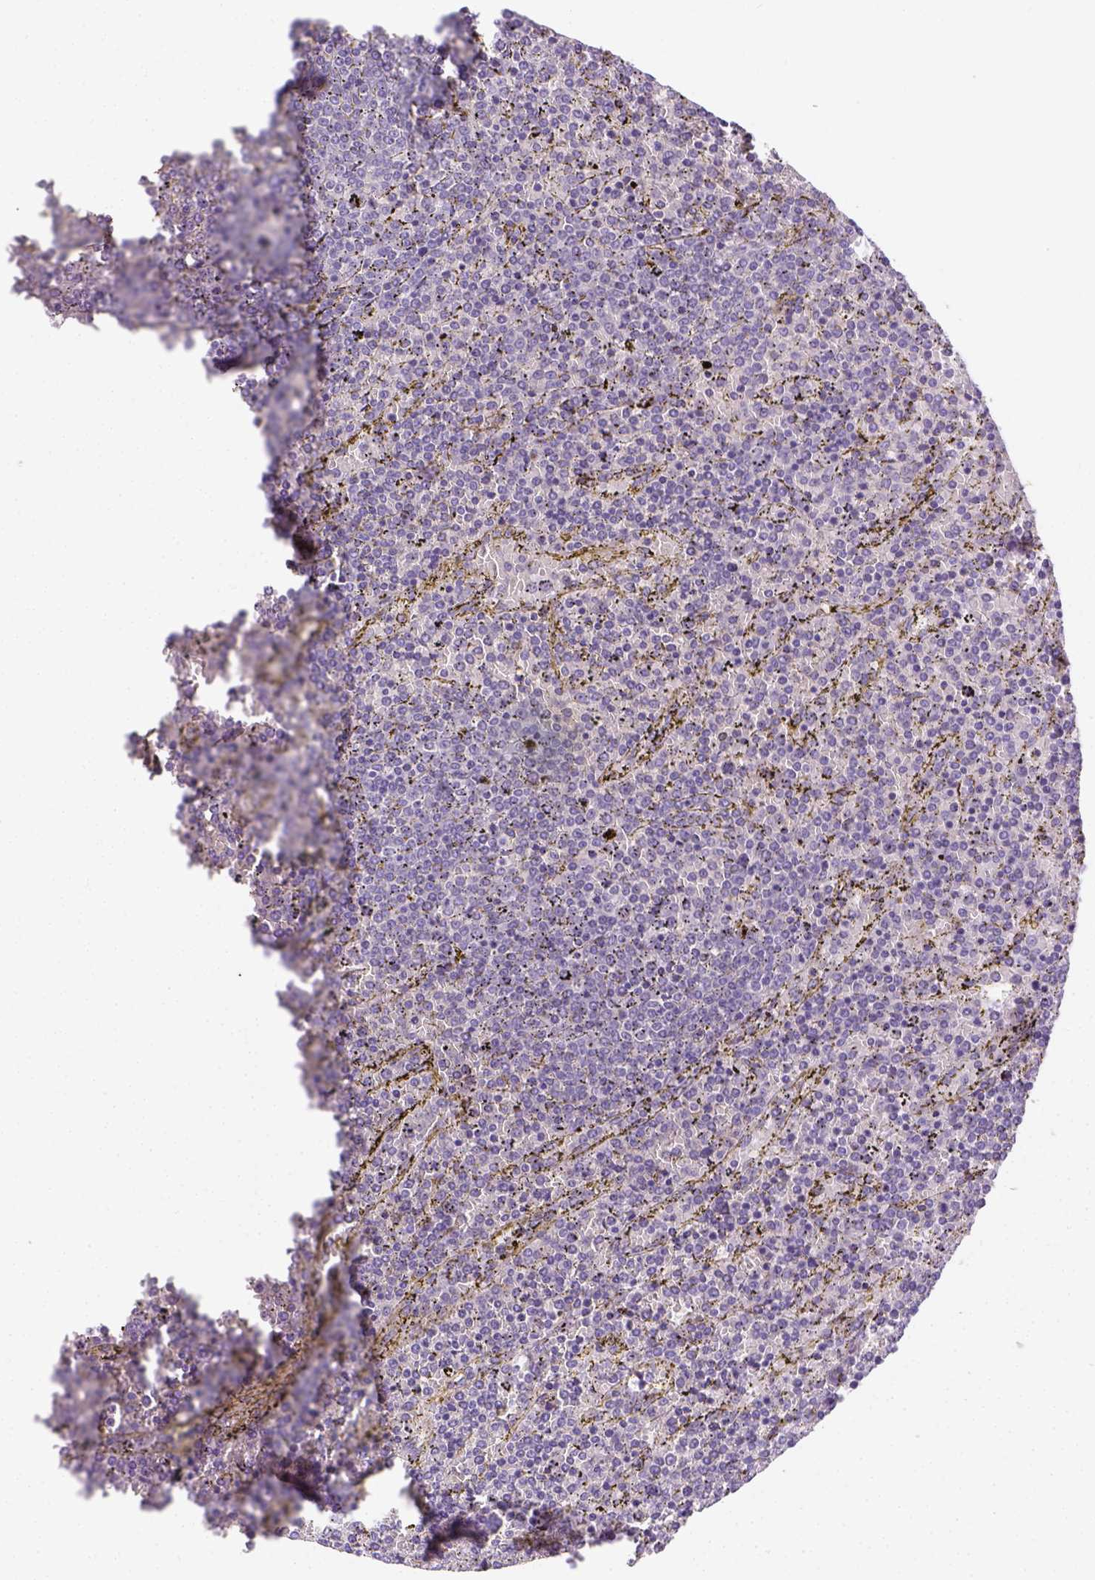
{"staining": {"intensity": "negative", "quantity": "none", "location": "none"}, "tissue": "lymphoma", "cell_type": "Tumor cells", "image_type": "cancer", "snomed": [{"axis": "morphology", "description": "Malignant lymphoma, non-Hodgkin's type, Low grade"}, {"axis": "topography", "description": "Spleen"}], "caption": "This is a photomicrograph of immunohistochemistry (IHC) staining of malignant lymphoma, non-Hodgkin's type (low-grade), which shows no expression in tumor cells.", "gene": "CACNB1", "patient": {"sex": "female", "age": 77}}